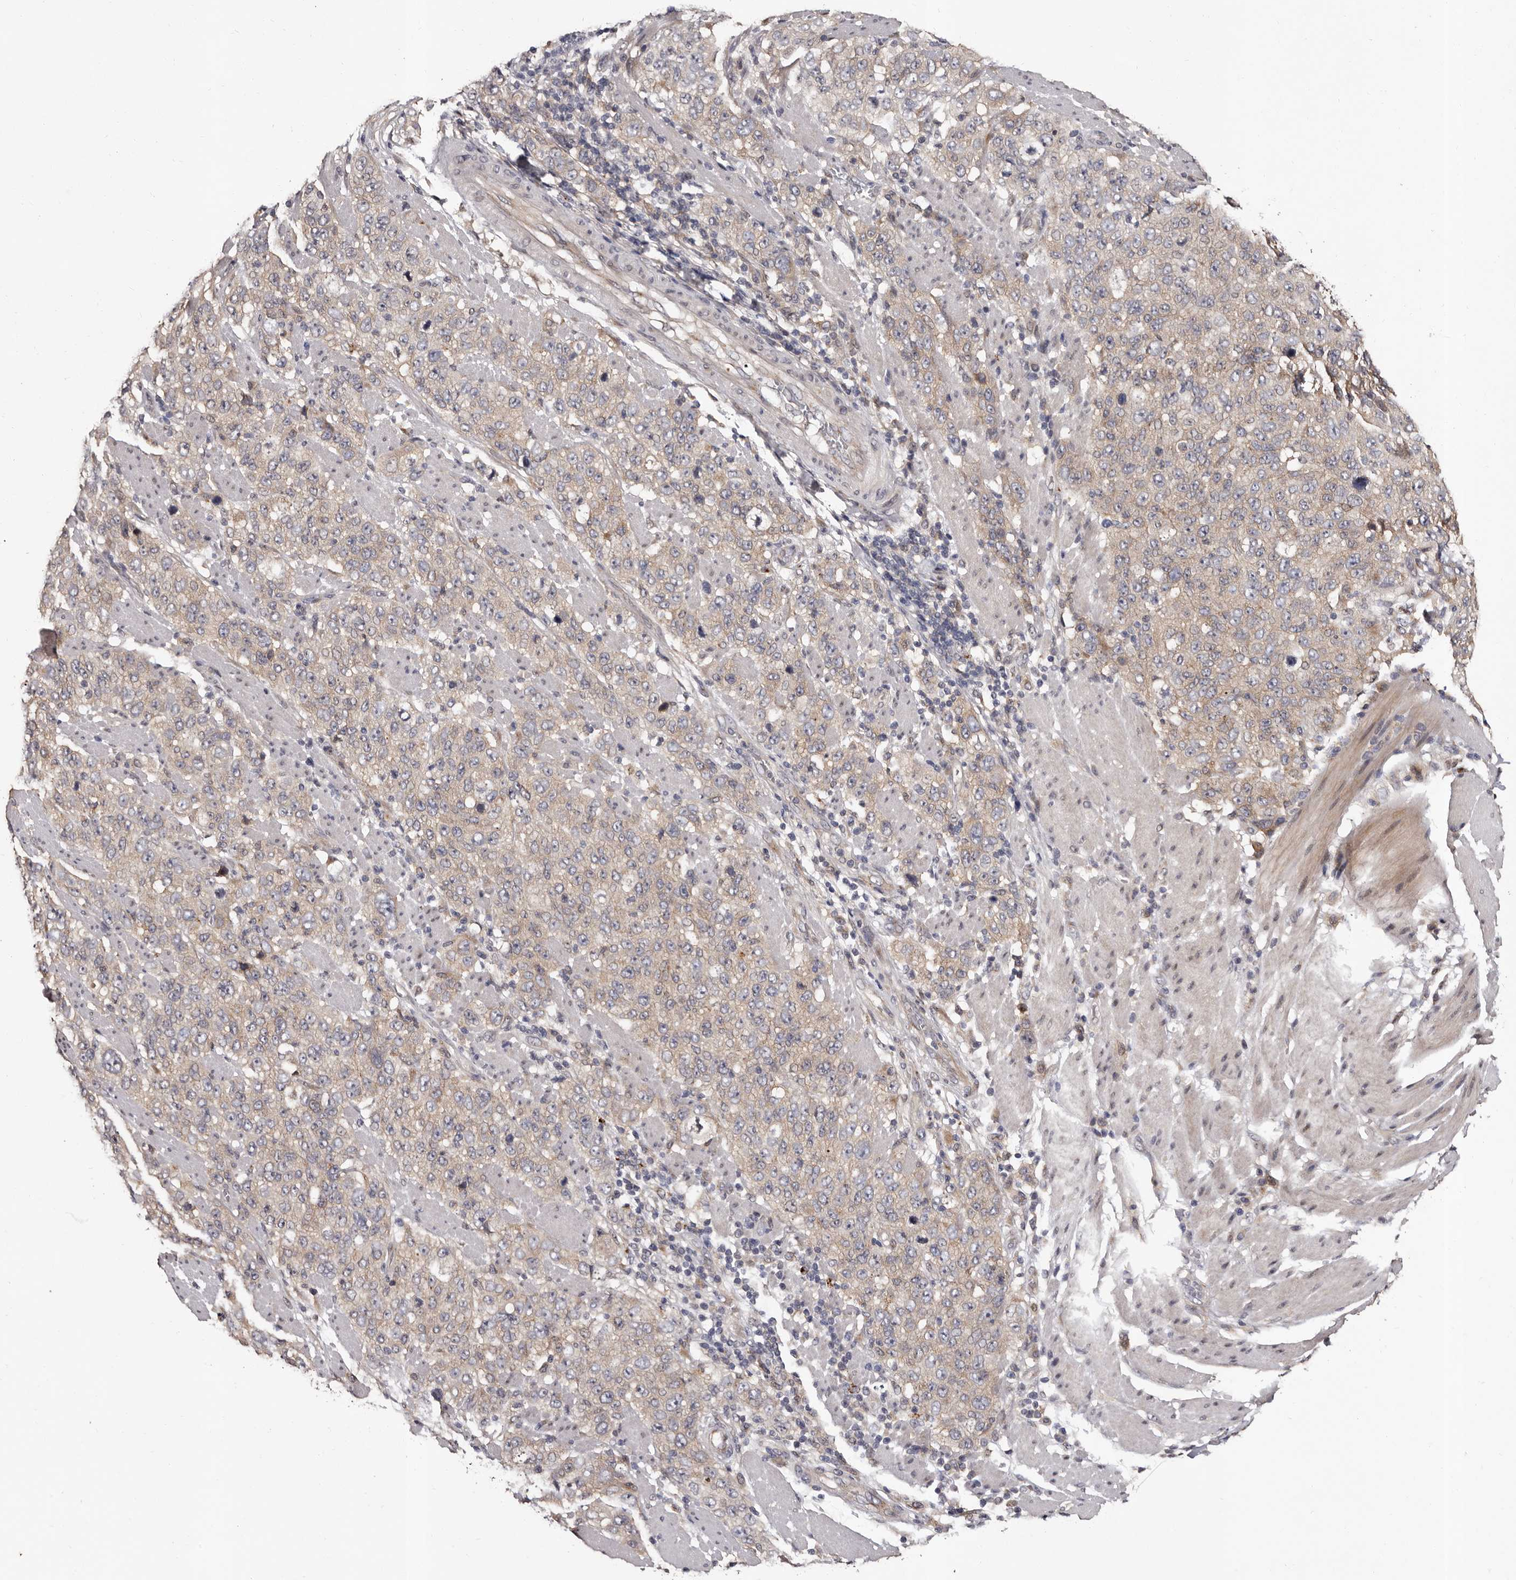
{"staining": {"intensity": "weak", "quantity": "25%-75%", "location": "cytoplasmic/membranous"}, "tissue": "stomach cancer", "cell_type": "Tumor cells", "image_type": "cancer", "snomed": [{"axis": "morphology", "description": "Adenocarcinoma, NOS"}, {"axis": "topography", "description": "Stomach"}], "caption": "Immunohistochemistry (IHC) (DAB) staining of stomach adenocarcinoma reveals weak cytoplasmic/membranous protein expression in approximately 25%-75% of tumor cells.", "gene": "FAM91A1", "patient": {"sex": "male", "age": 48}}